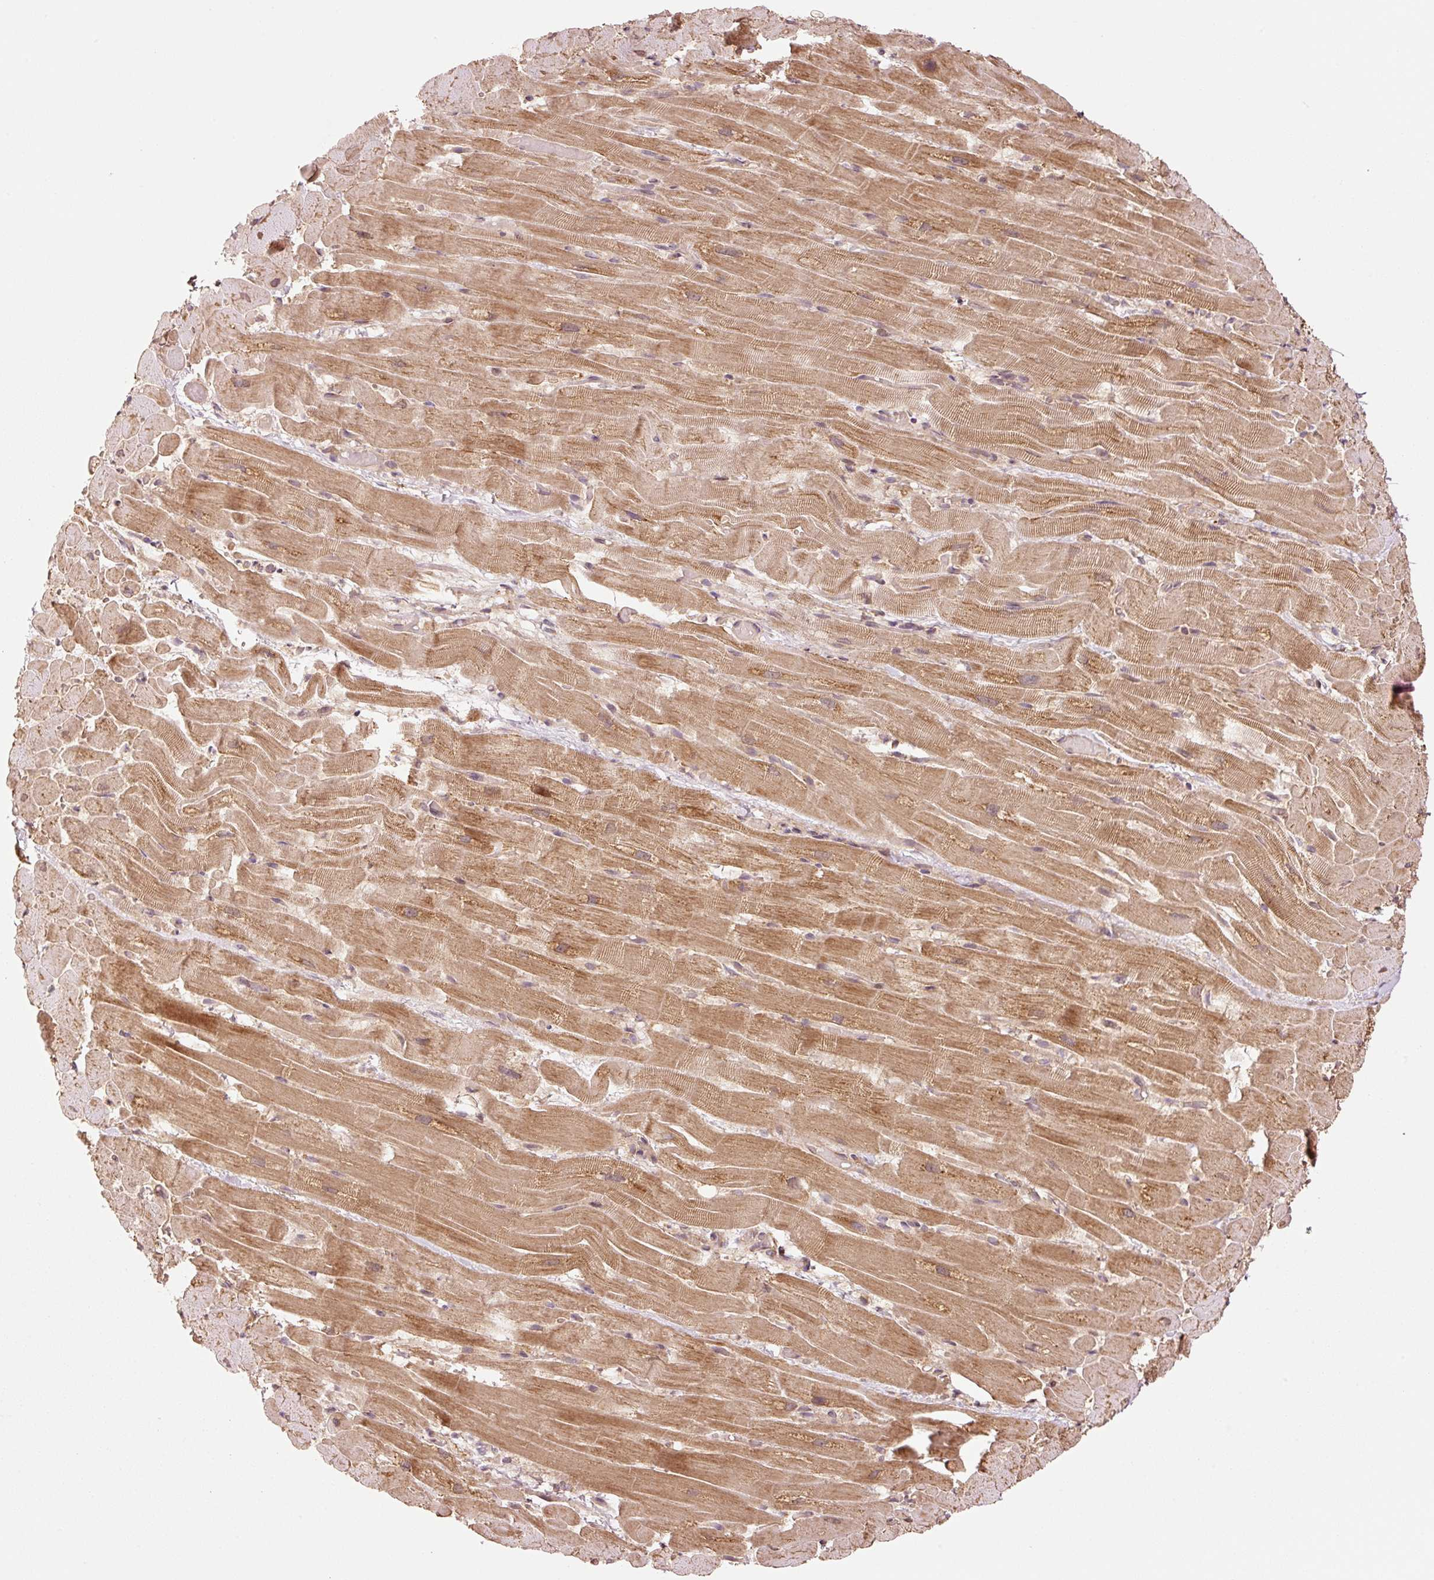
{"staining": {"intensity": "moderate", "quantity": ">75%", "location": "cytoplasmic/membranous"}, "tissue": "heart muscle", "cell_type": "Cardiomyocytes", "image_type": "normal", "snomed": [{"axis": "morphology", "description": "Normal tissue, NOS"}, {"axis": "topography", "description": "Heart"}], "caption": "An image of human heart muscle stained for a protein demonstrates moderate cytoplasmic/membranous brown staining in cardiomyocytes.", "gene": "OXER1", "patient": {"sex": "male", "age": 37}}